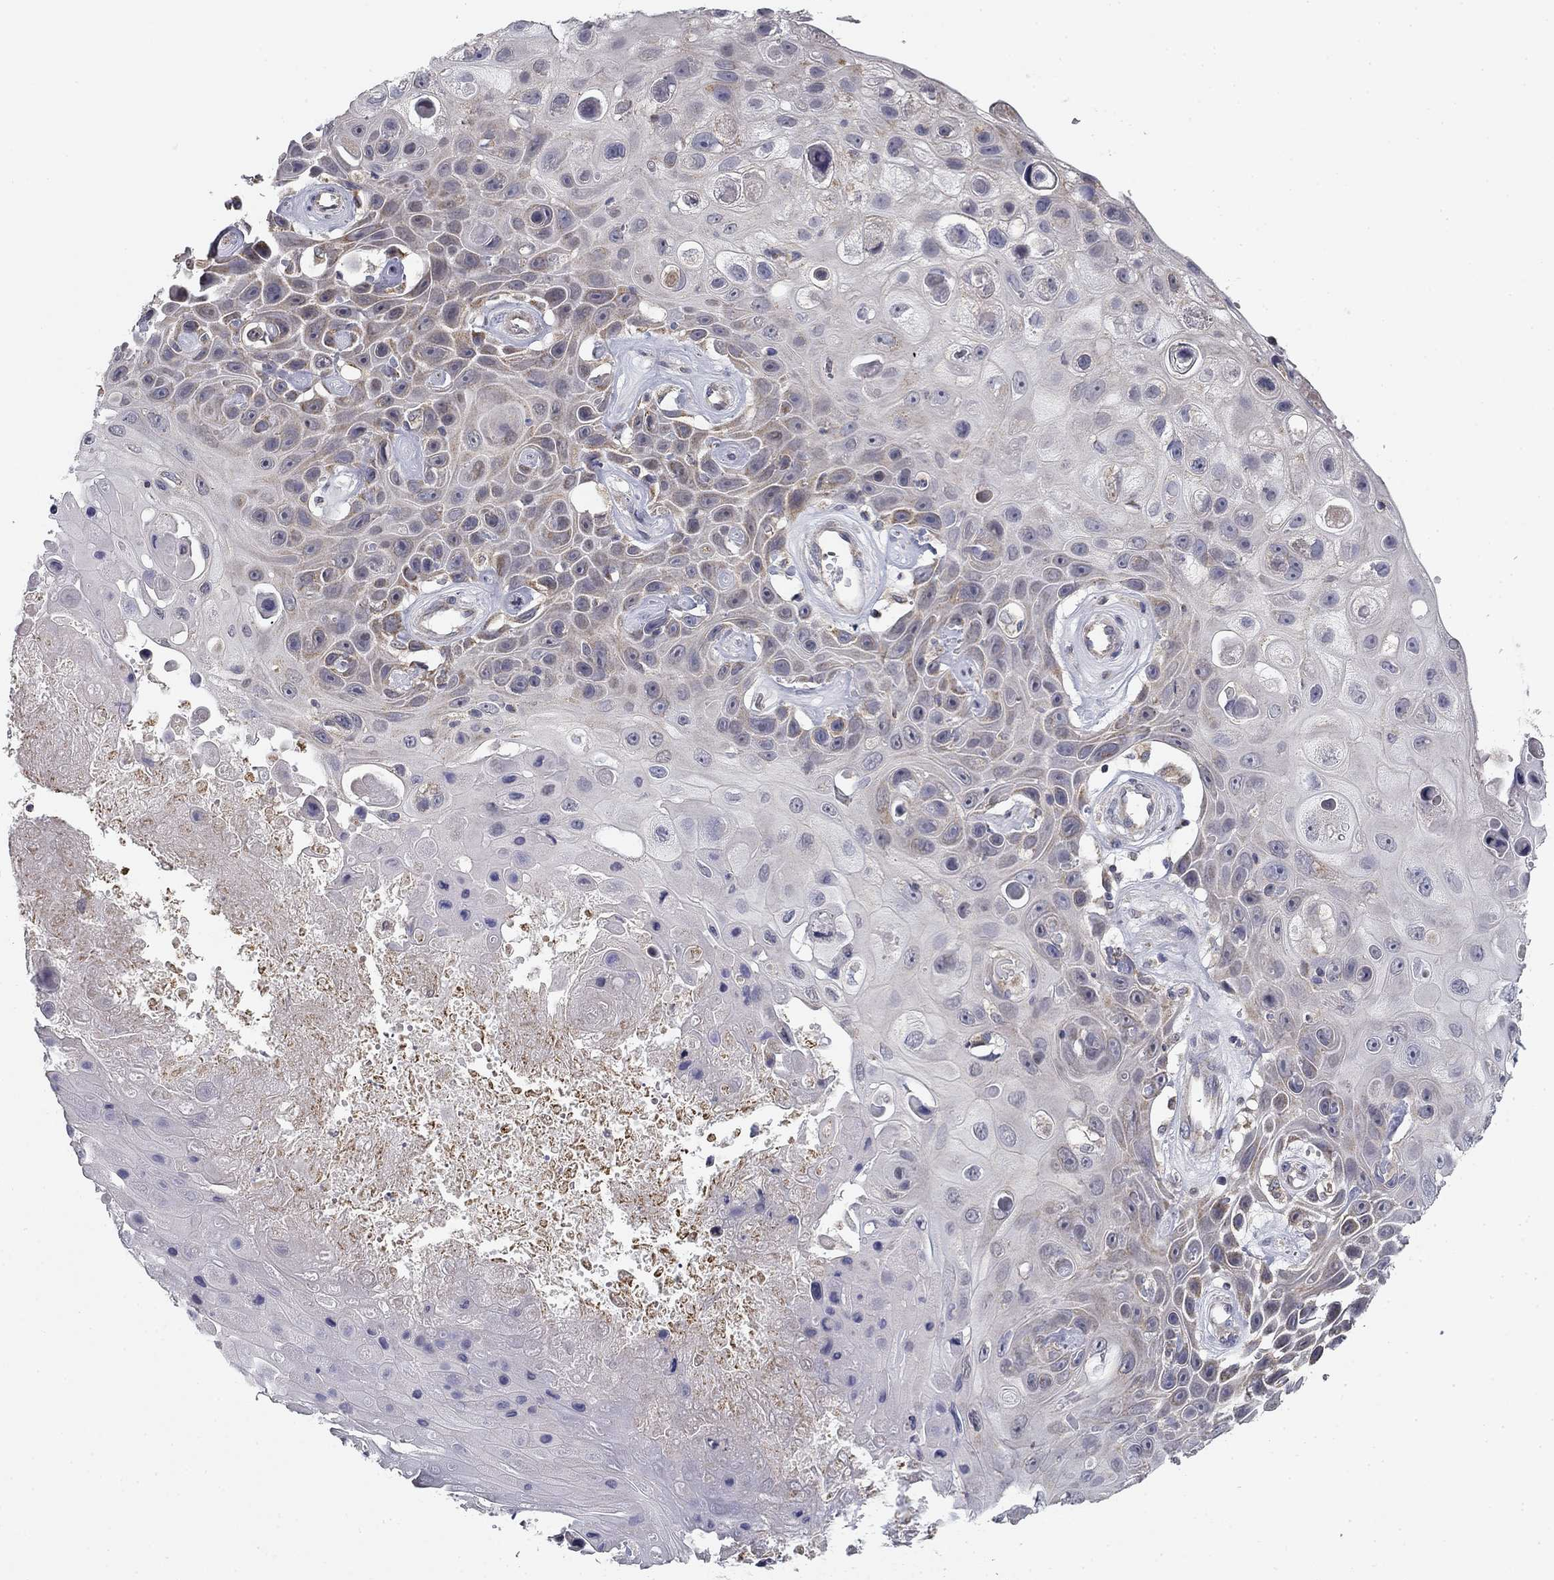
{"staining": {"intensity": "weak", "quantity": "<25%", "location": "cytoplasmic/membranous"}, "tissue": "skin cancer", "cell_type": "Tumor cells", "image_type": "cancer", "snomed": [{"axis": "morphology", "description": "Squamous cell carcinoma, NOS"}, {"axis": "topography", "description": "Skin"}], "caption": "A photomicrograph of skin cancer stained for a protein reveals no brown staining in tumor cells.", "gene": "SLC2A9", "patient": {"sex": "male", "age": 82}}